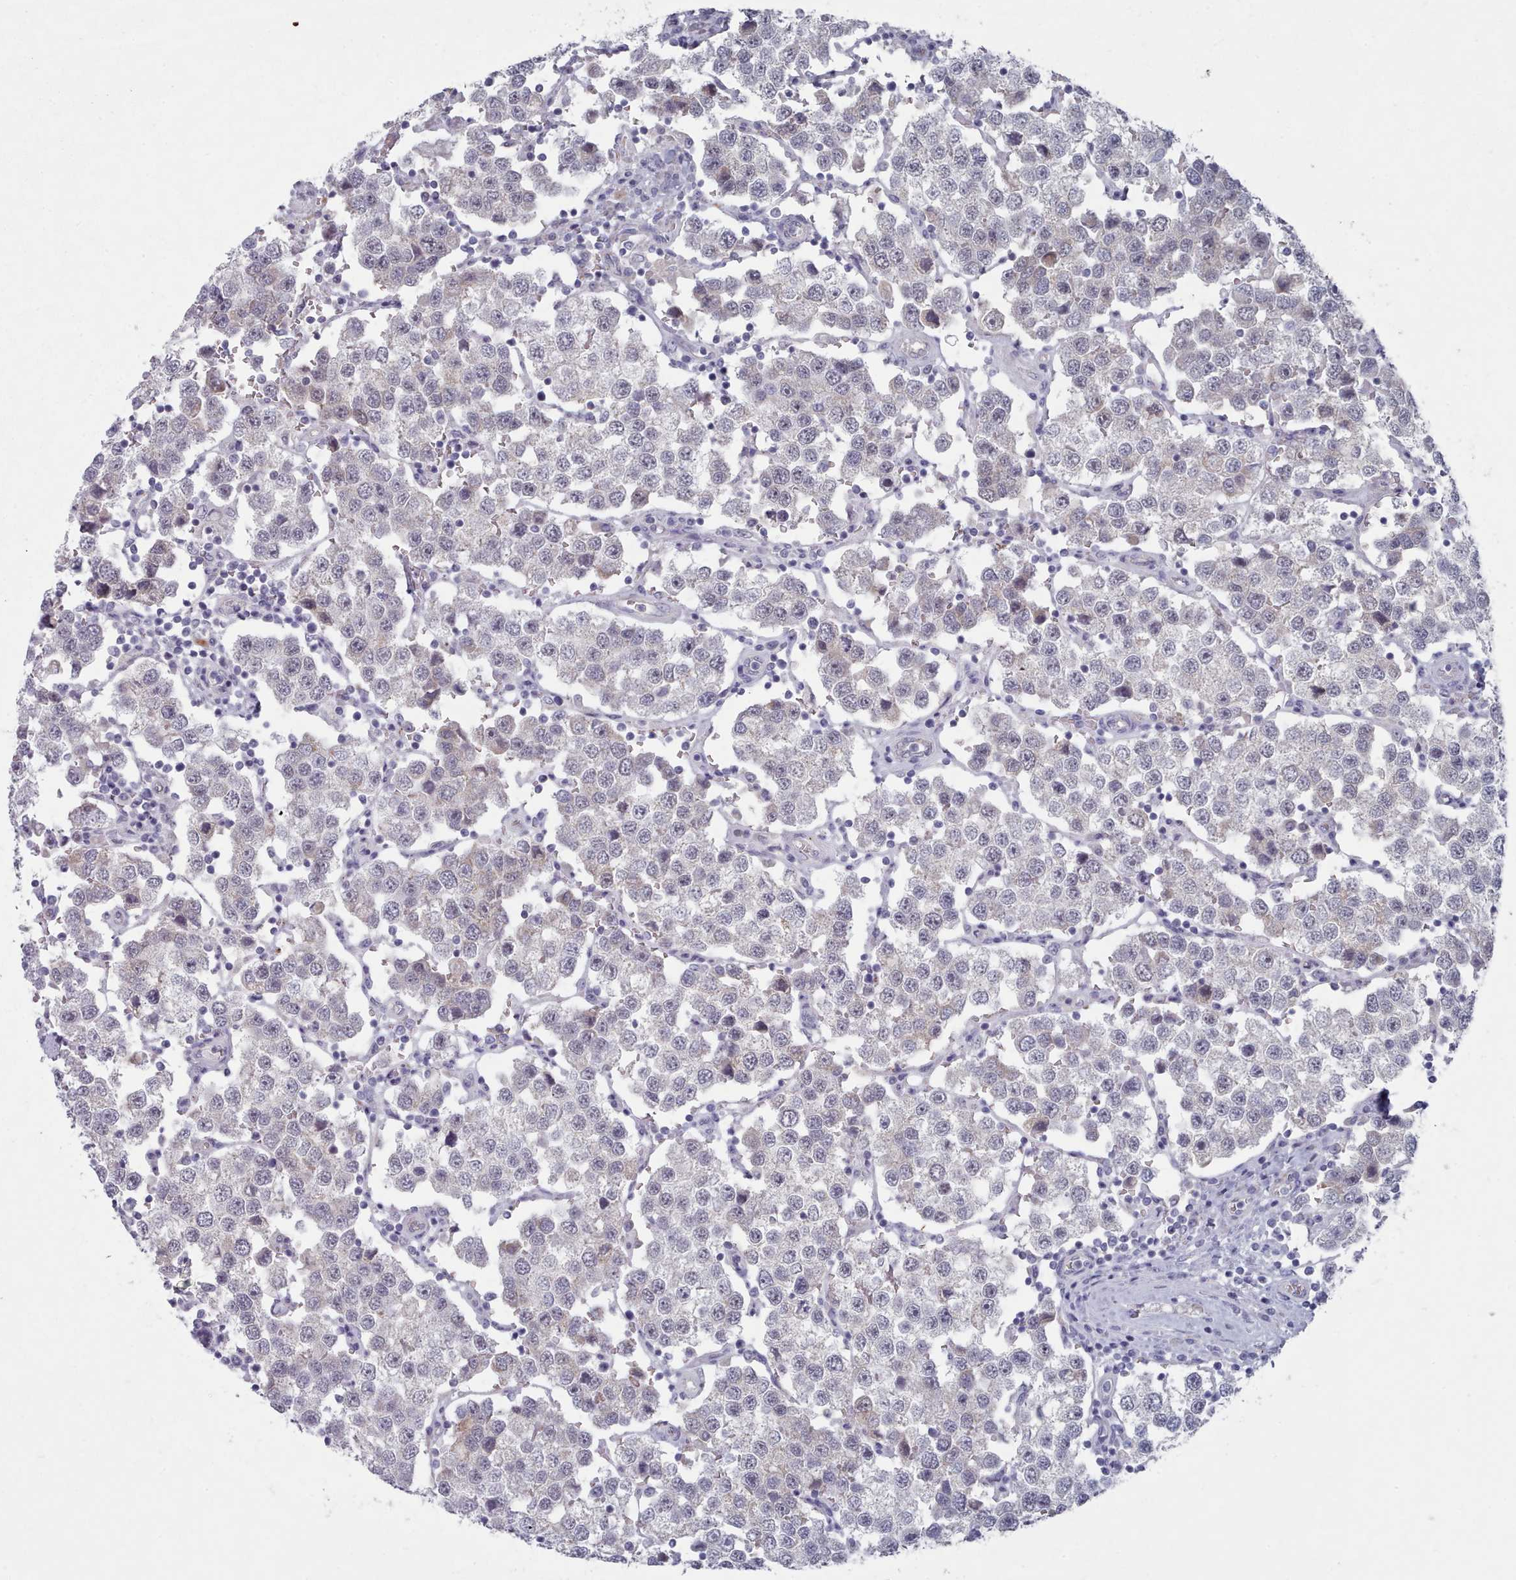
{"staining": {"intensity": "negative", "quantity": "none", "location": "none"}, "tissue": "testis cancer", "cell_type": "Tumor cells", "image_type": "cancer", "snomed": [{"axis": "morphology", "description": "Seminoma, NOS"}, {"axis": "topography", "description": "Testis"}], "caption": "Tumor cells show no significant staining in seminoma (testis). (DAB (3,3'-diaminobenzidine) immunohistochemistry (IHC), high magnification).", "gene": "TRARG1", "patient": {"sex": "male", "age": 37}}